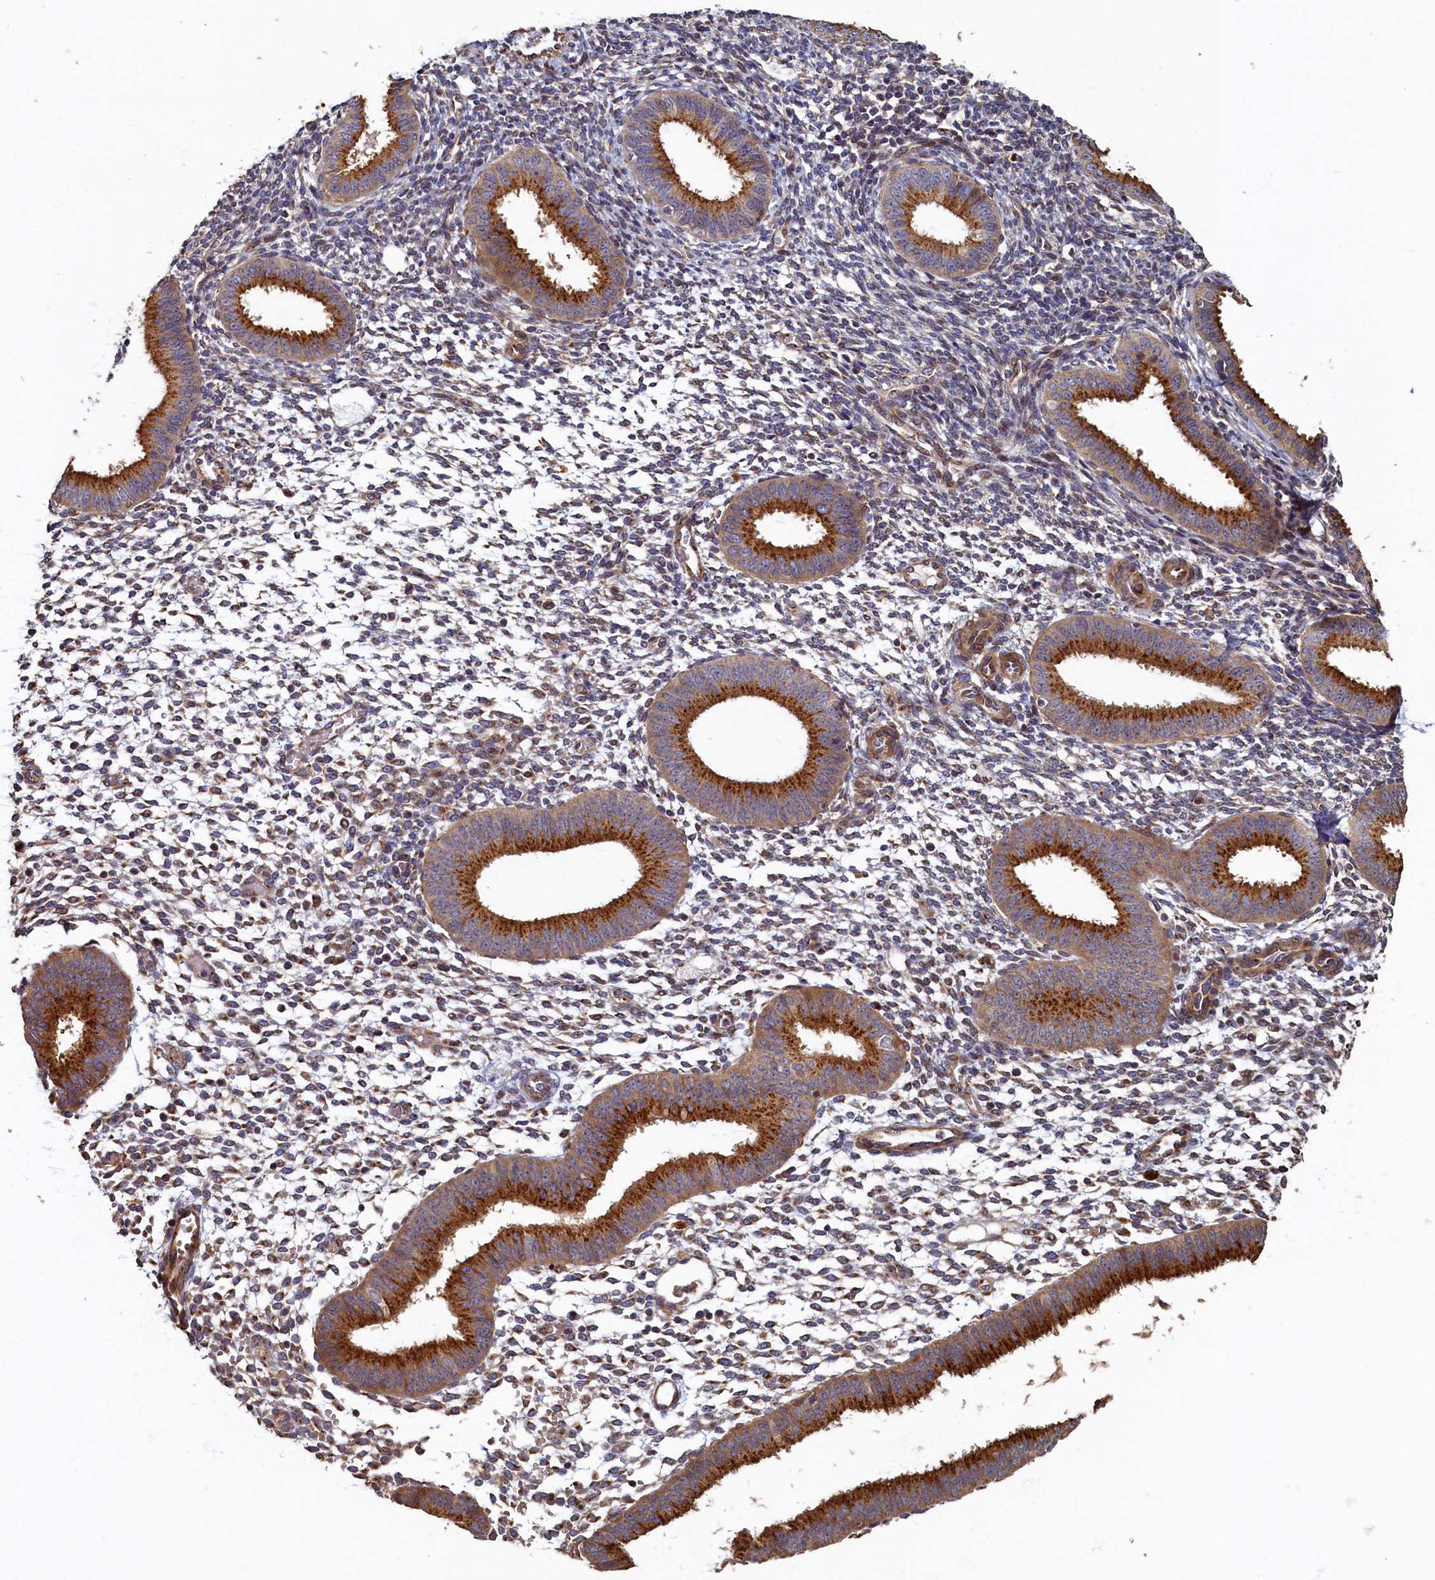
{"staining": {"intensity": "weak", "quantity": "25%-75%", "location": "cytoplasmic/membranous"}, "tissue": "endometrium", "cell_type": "Cells in endometrial stroma", "image_type": "normal", "snomed": [{"axis": "morphology", "description": "Normal tissue, NOS"}, {"axis": "topography", "description": "Uterus"}, {"axis": "topography", "description": "Endometrium"}], "caption": "High-magnification brightfield microscopy of benign endometrium stained with DAB (brown) and counterstained with hematoxylin (blue). cells in endometrial stroma exhibit weak cytoplasmic/membranous positivity is seen in about25%-75% of cells.", "gene": "TMEM181", "patient": {"sex": "female", "age": 48}}